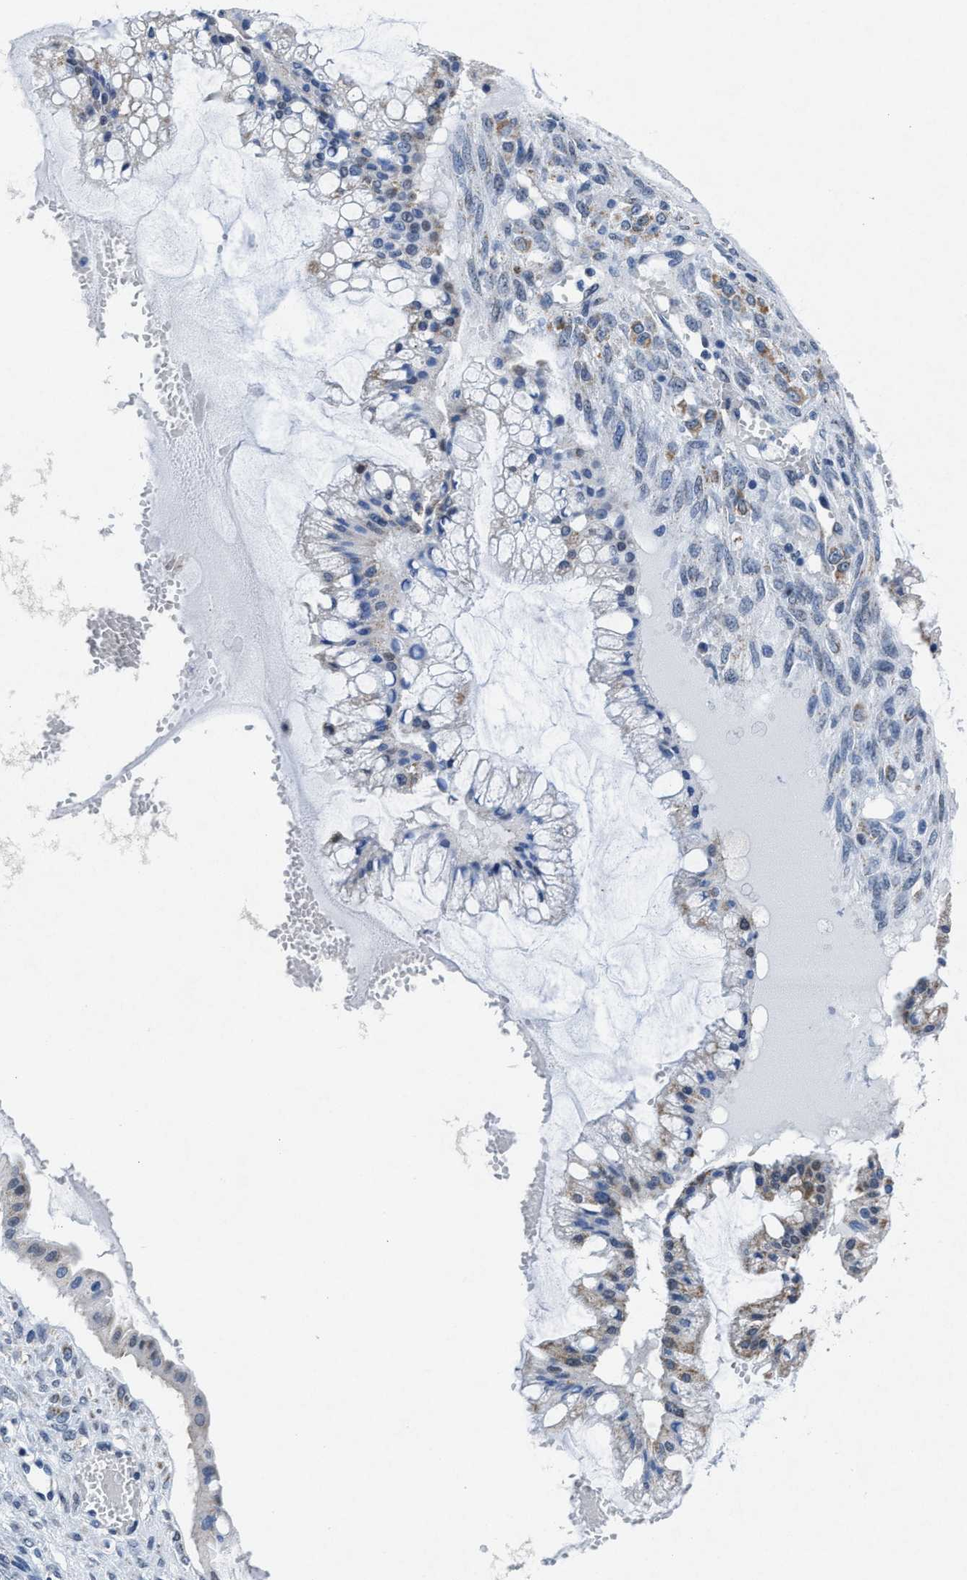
{"staining": {"intensity": "weak", "quantity": "<25%", "location": "cytoplasmic/membranous"}, "tissue": "ovarian cancer", "cell_type": "Tumor cells", "image_type": "cancer", "snomed": [{"axis": "morphology", "description": "Cystadenocarcinoma, mucinous, NOS"}, {"axis": "topography", "description": "Ovary"}], "caption": "Protein analysis of ovarian mucinous cystadenocarcinoma reveals no significant staining in tumor cells. (Brightfield microscopy of DAB (3,3'-diaminobenzidine) IHC at high magnification).", "gene": "ID3", "patient": {"sex": "female", "age": 73}}